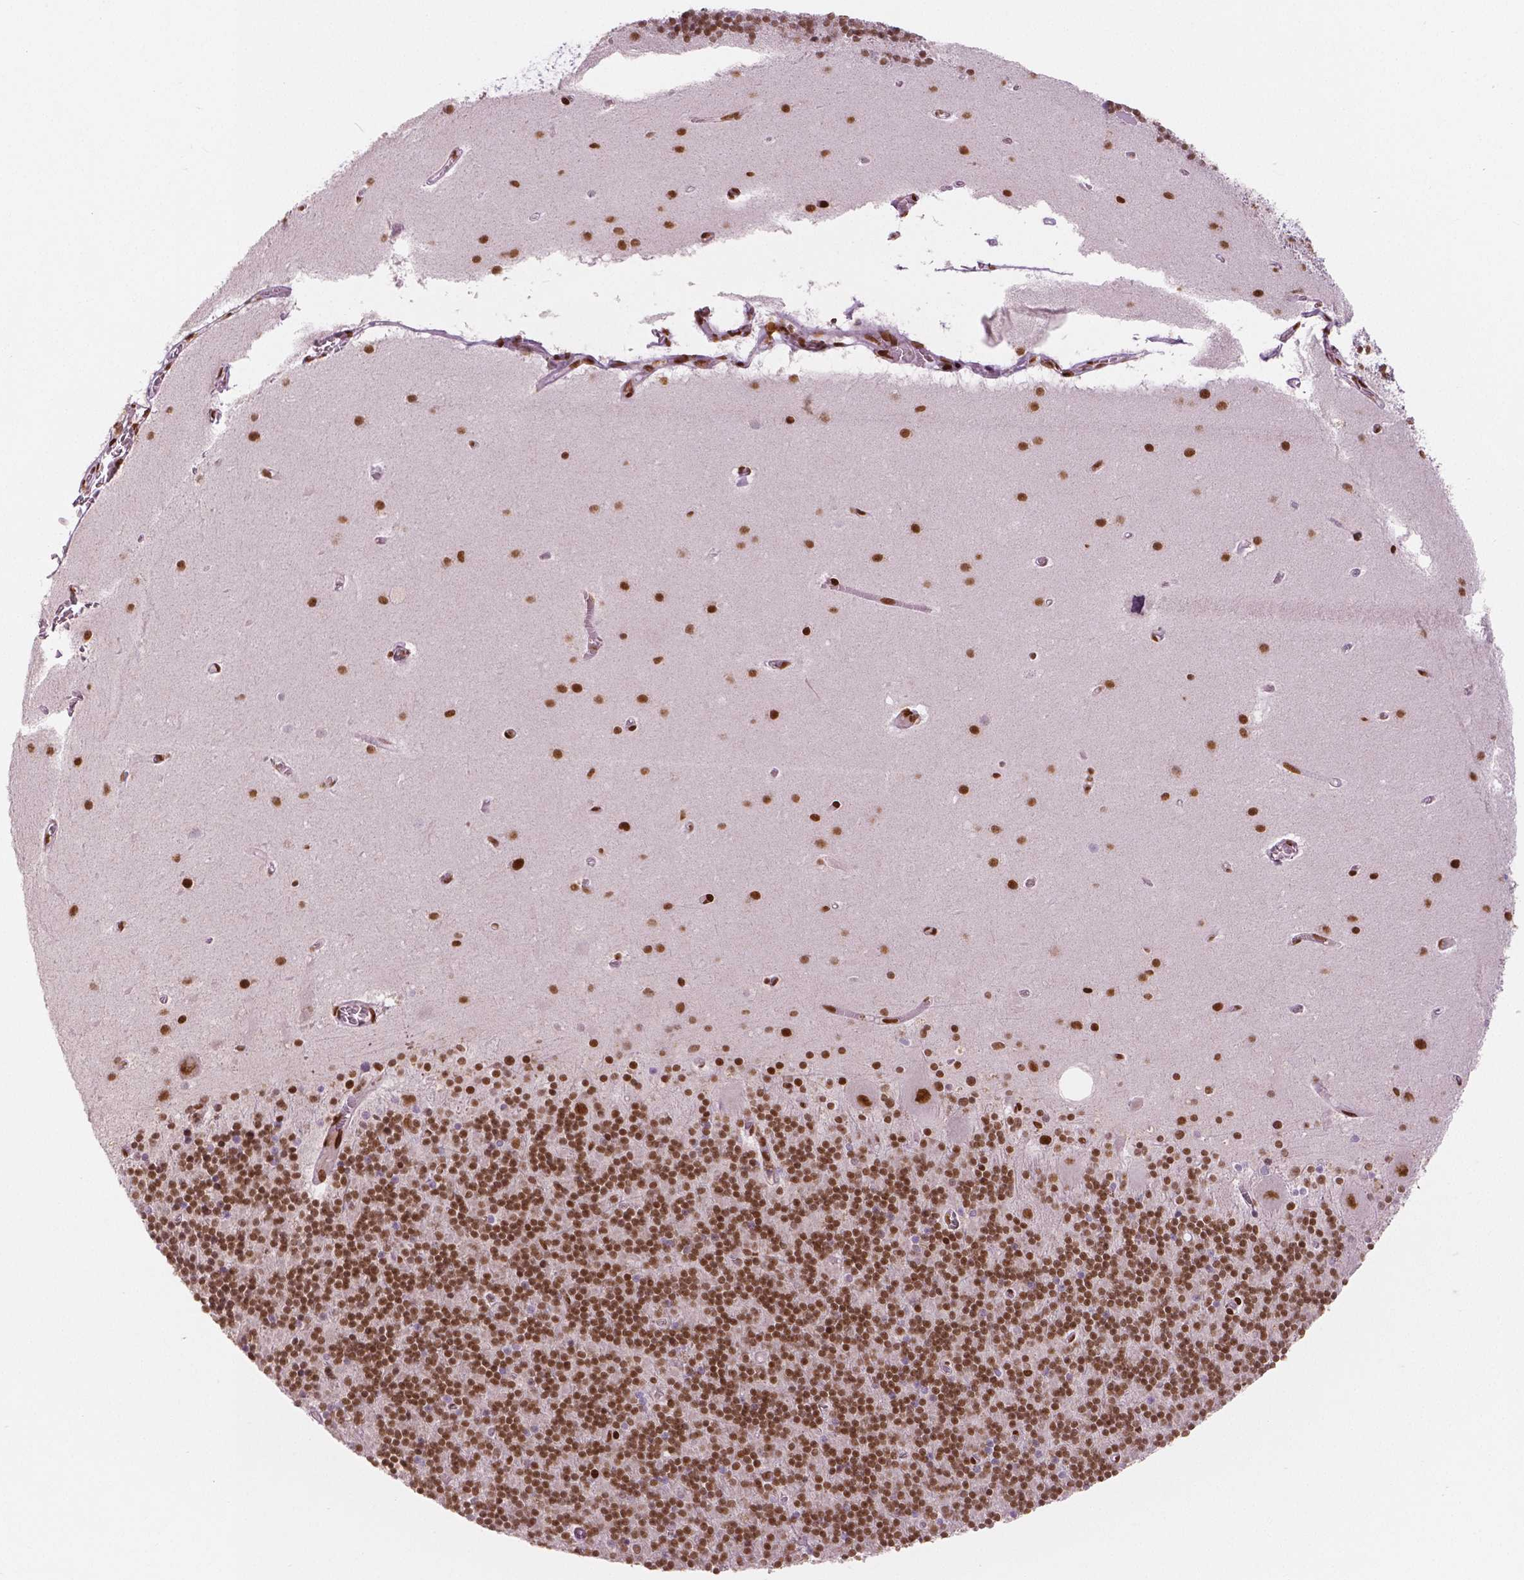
{"staining": {"intensity": "moderate", "quantity": "25%-75%", "location": "nuclear"}, "tissue": "cerebellum", "cell_type": "Cells in granular layer", "image_type": "normal", "snomed": [{"axis": "morphology", "description": "Normal tissue, NOS"}, {"axis": "topography", "description": "Cerebellum"}], "caption": "Approximately 25%-75% of cells in granular layer in benign cerebellum display moderate nuclear protein expression as visualized by brown immunohistochemical staining.", "gene": "BRD4", "patient": {"sex": "male", "age": 70}}